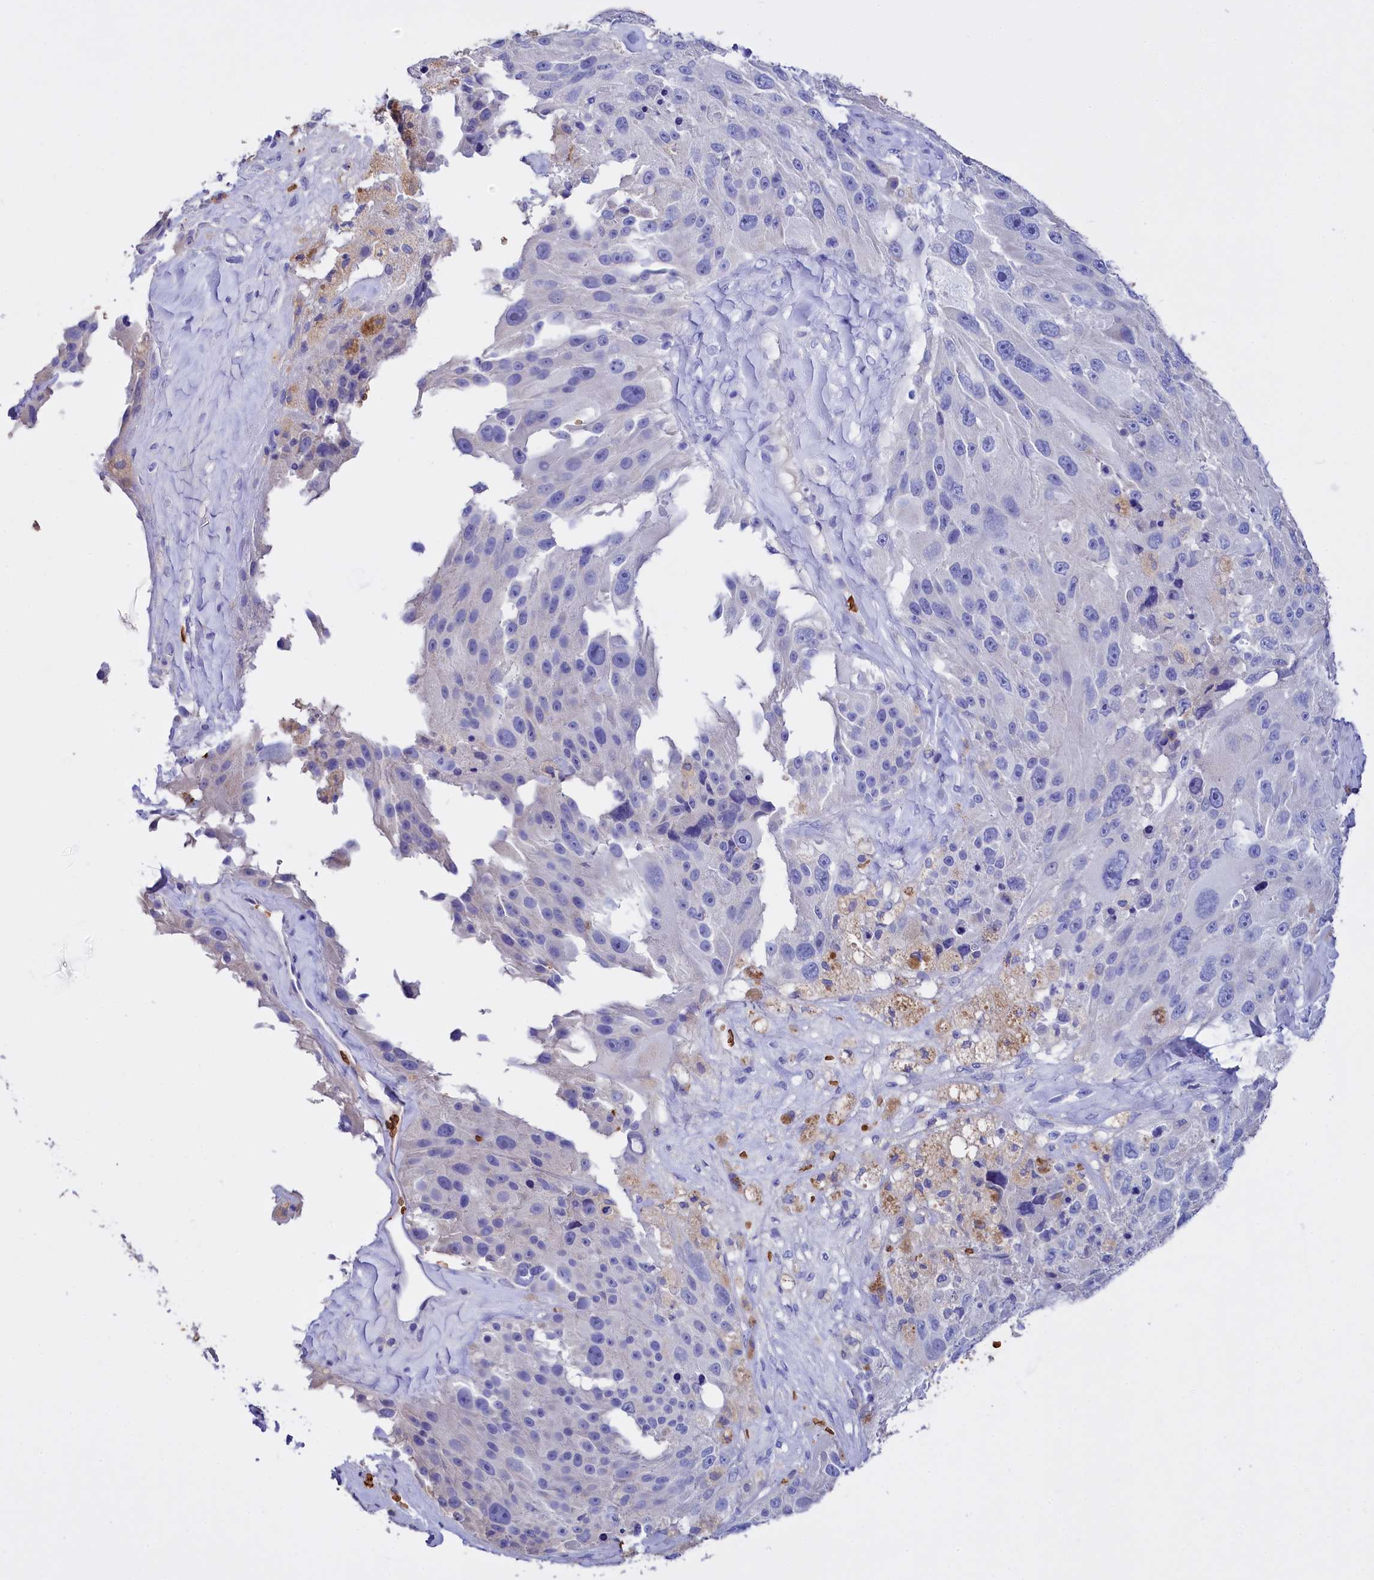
{"staining": {"intensity": "negative", "quantity": "none", "location": "none"}, "tissue": "melanoma", "cell_type": "Tumor cells", "image_type": "cancer", "snomed": [{"axis": "morphology", "description": "Malignant melanoma, Metastatic site"}, {"axis": "topography", "description": "Lymph node"}], "caption": "Tumor cells show no significant positivity in malignant melanoma (metastatic site).", "gene": "RPUSD3", "patient": {"sex": "male", "age": 62}}